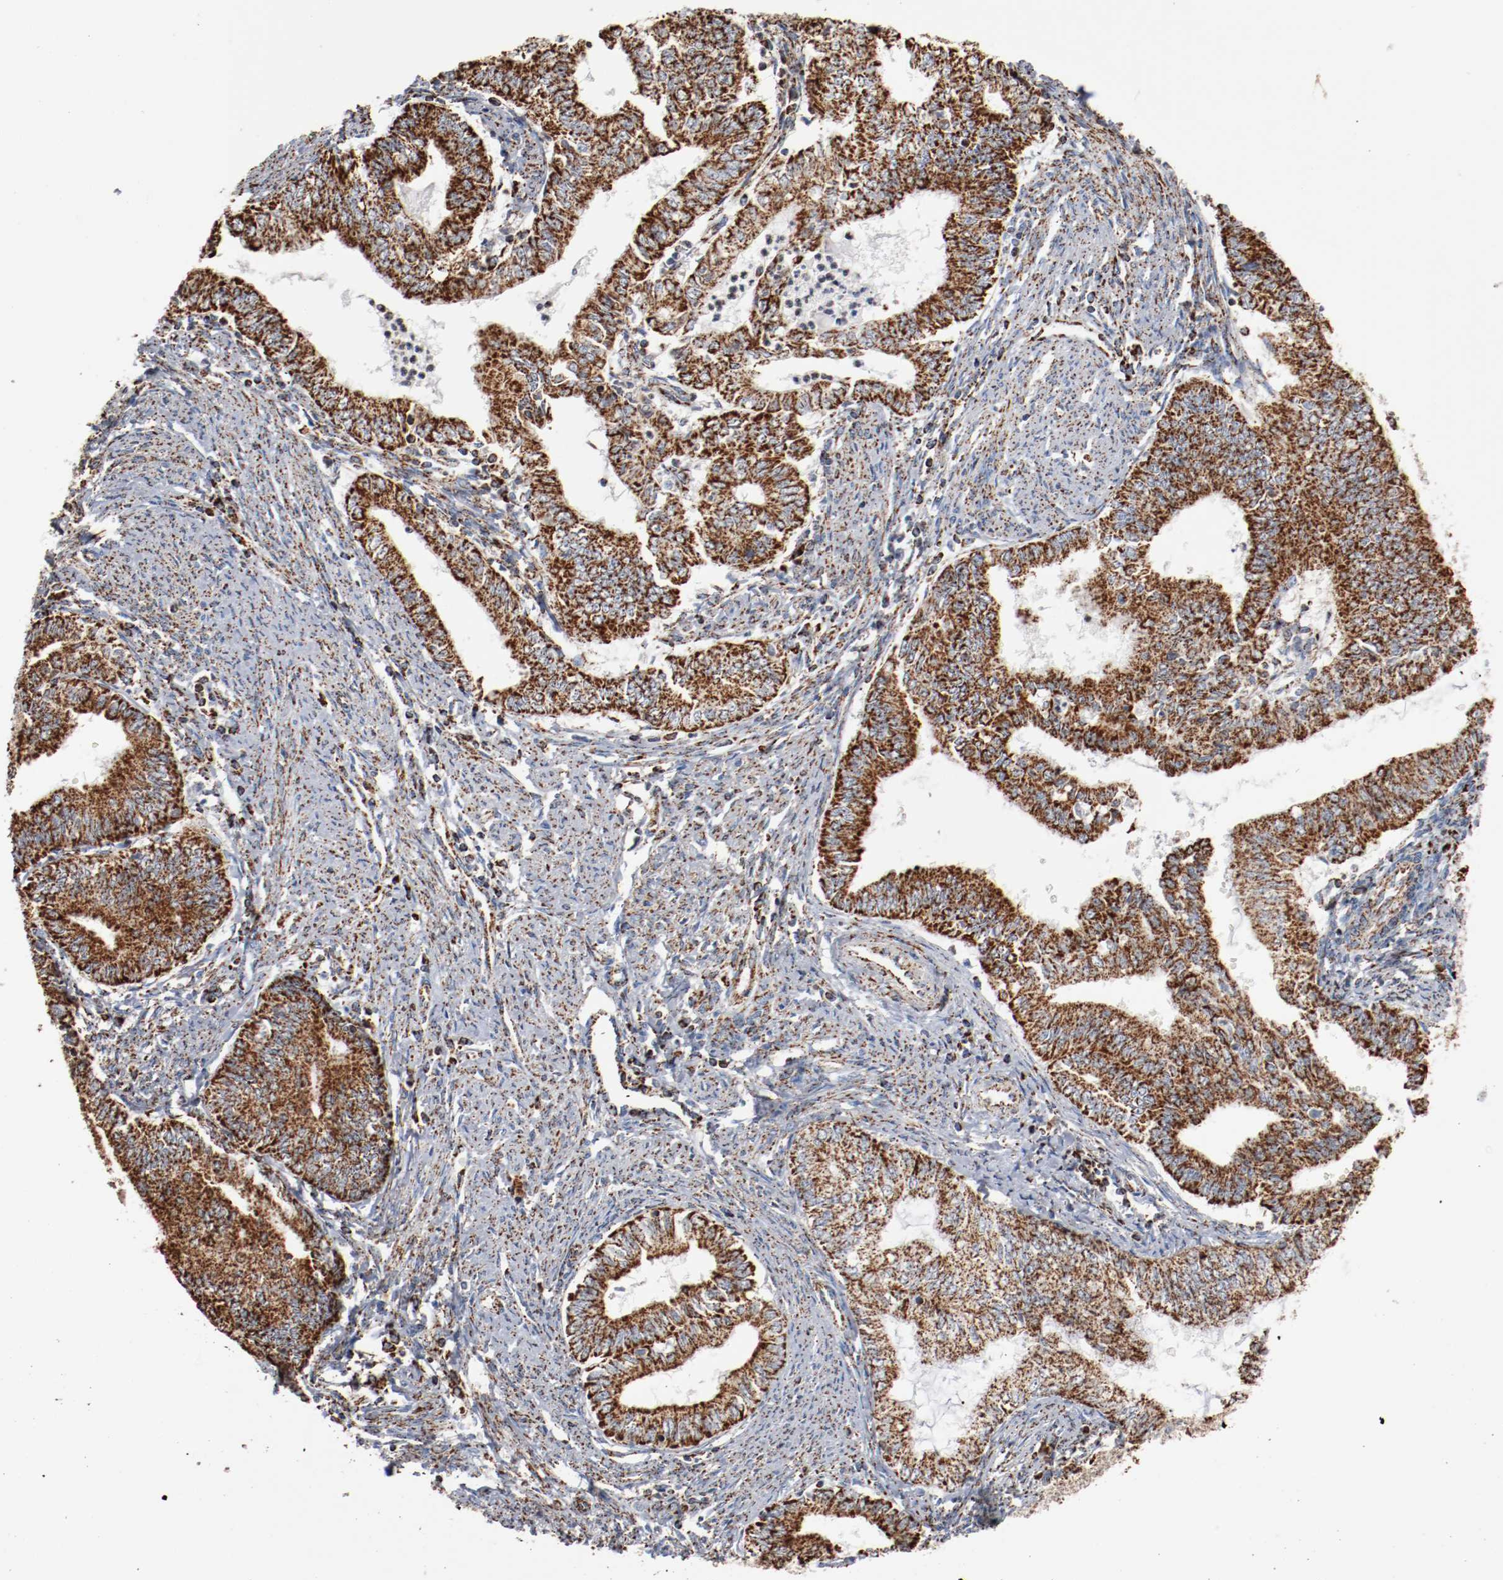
{"staining": {"intensity": "strong", "quantity": ">75%", "location": "cytoplasmic/membranous"}, "tissue": "endometrial cancer", "cell_type": "Tumor cells", "image_type": "cancer", "snomed": [{"axis": "morphology", "description": "Adenocarcinoma, NOS"}, {"axis": "topography", "description": "Endometrium"}], "caption": "This is an image of IHC staining of endometrial adenocarcinoma, which shows strong staining in the cytoplasmic/membranous of tumor cells.", "gene": "NDUFS4", "patient": {"sex": "female", "age": 66}}